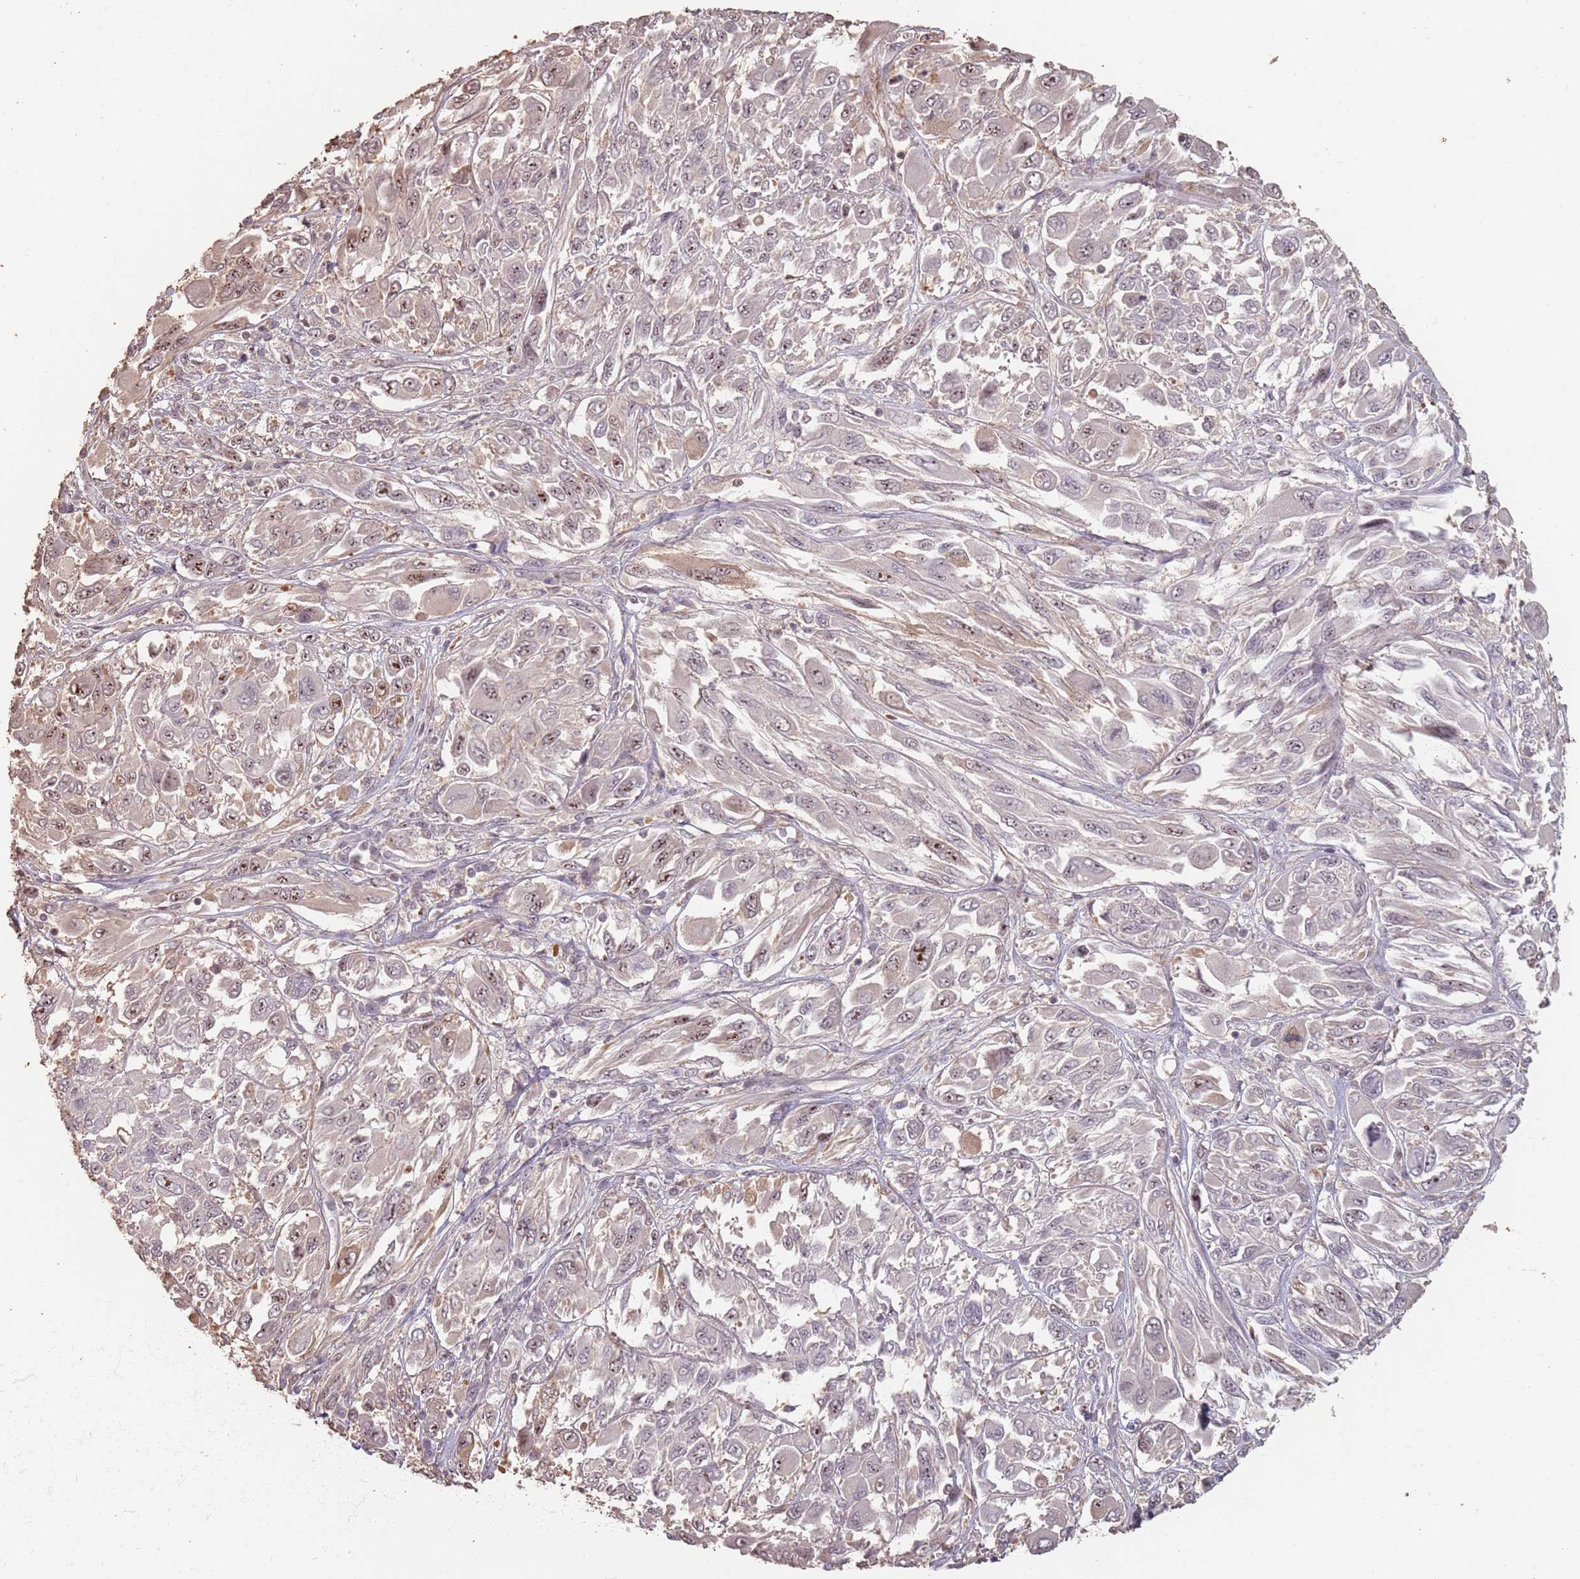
{"staining": {"intensity": "moderate", "quantity": ">75%", "location": "nuclear"}, "tissue": "melanoma", "cell_type": "Tumor cells", "image_type": "cancer", "snomed": [{"axis": "morphology", "description": "Malignant melanoma, NOS"}, {"axis": "topography", "description": "Skin"}], "caption": "Immunohistochemistry (IHC) of human malignant melanoma exhibits medium levels of moderate nuclear expression in approximately >75% of tumor cells.", "gene": "ADTRP", "patient": {"sex": "female", "age": 91}}